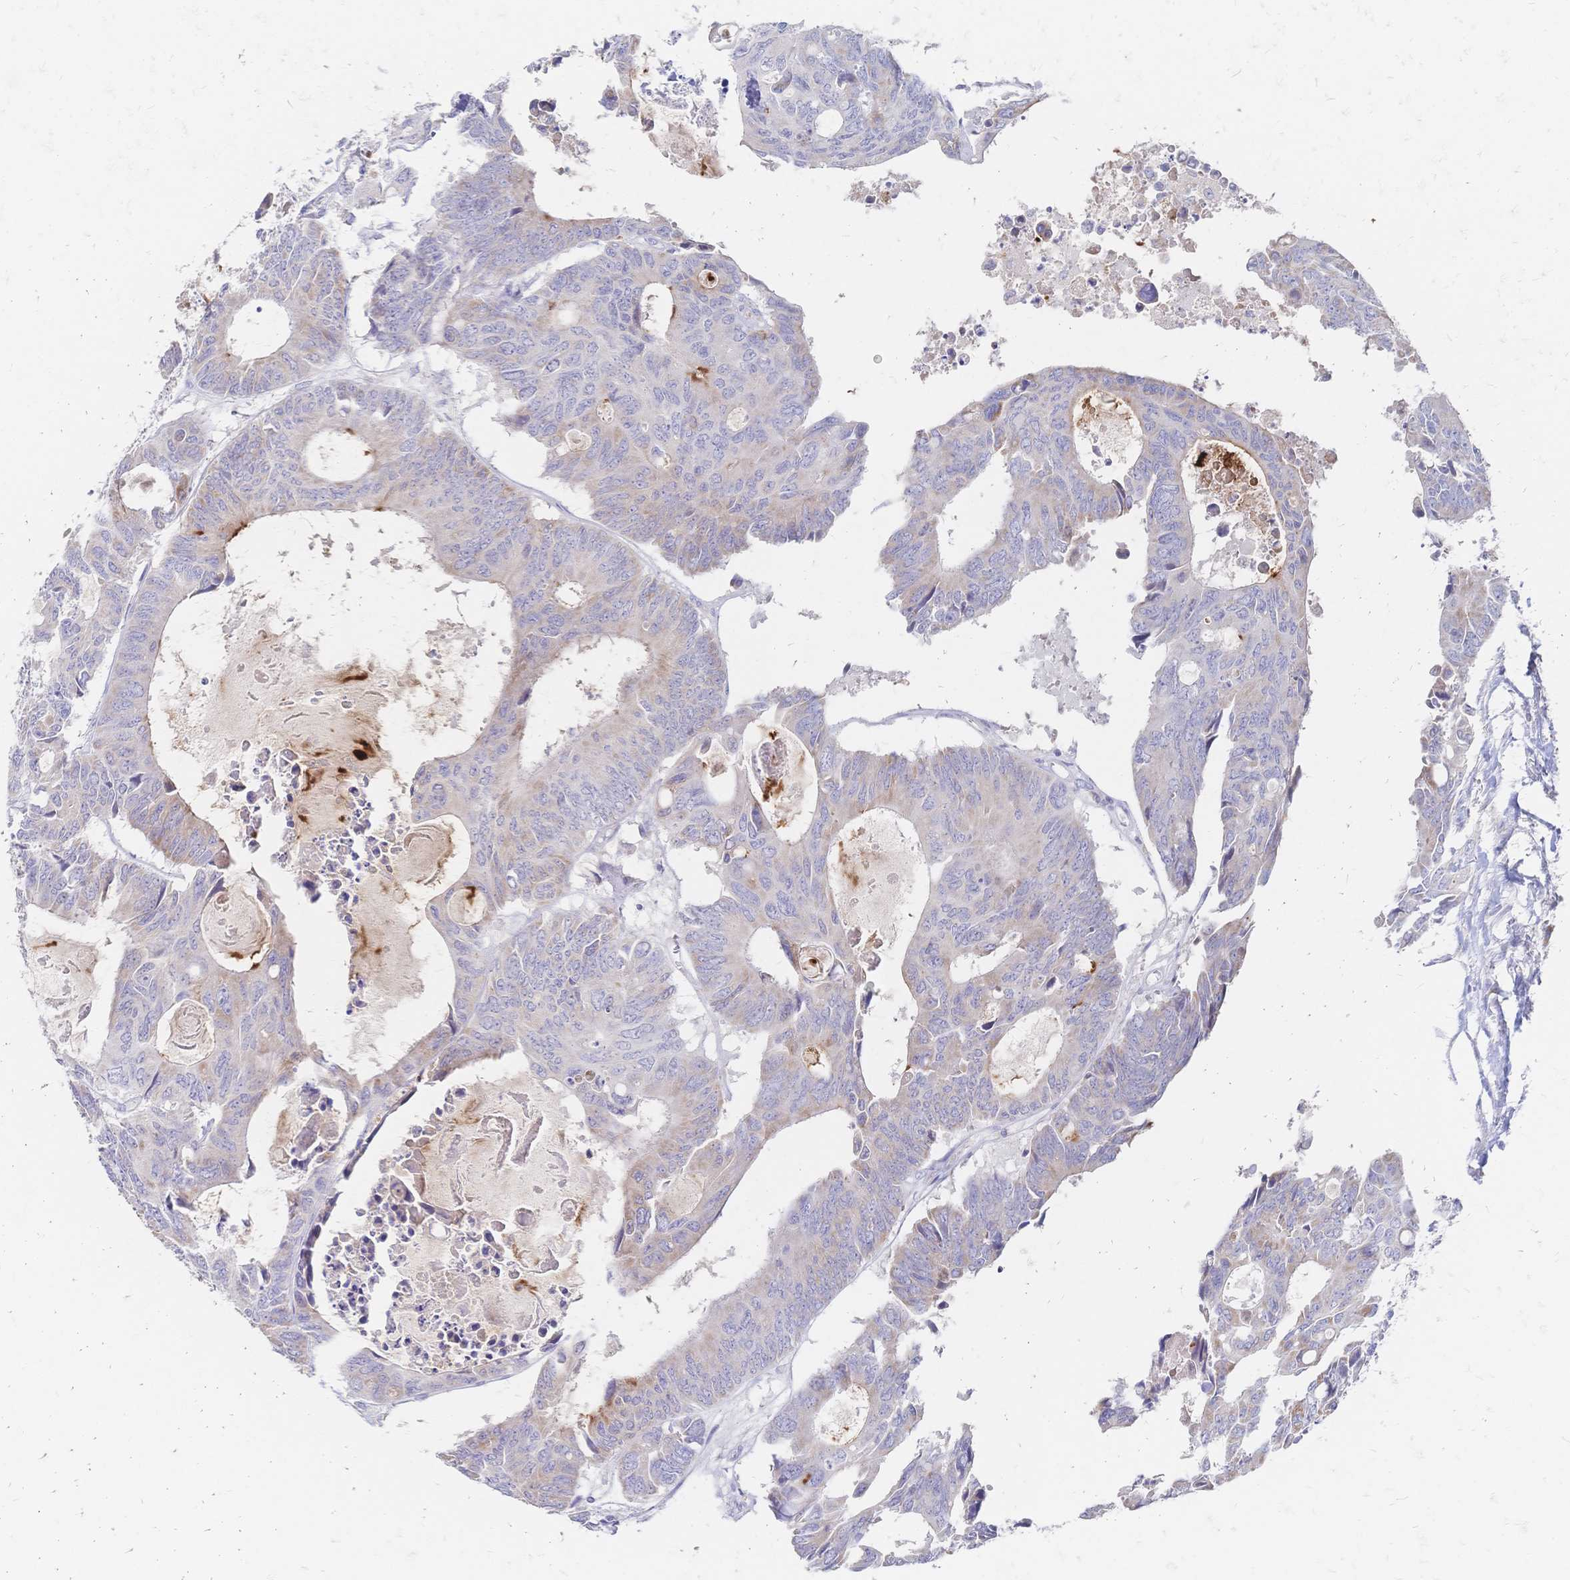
{"staining": {"intensity": "weak", "quantity": "<25%", "location": "cytoplasmic/membranous"}, "tissue": "colorectal cancer", "cell_type": "Tumor cells", "image_type": "cancer", "snomed": [{"axis": "morphology", "description": "Adenocarcinoma, NOS"}, {"axis": "topography", "description": "Rectum"}], "caption": "An image of human adenocarcinoma (colorectal) is negative for staining in tumor cells.", "gene": "VWC2L", "patient": {"sex": "male", "age": 76}}